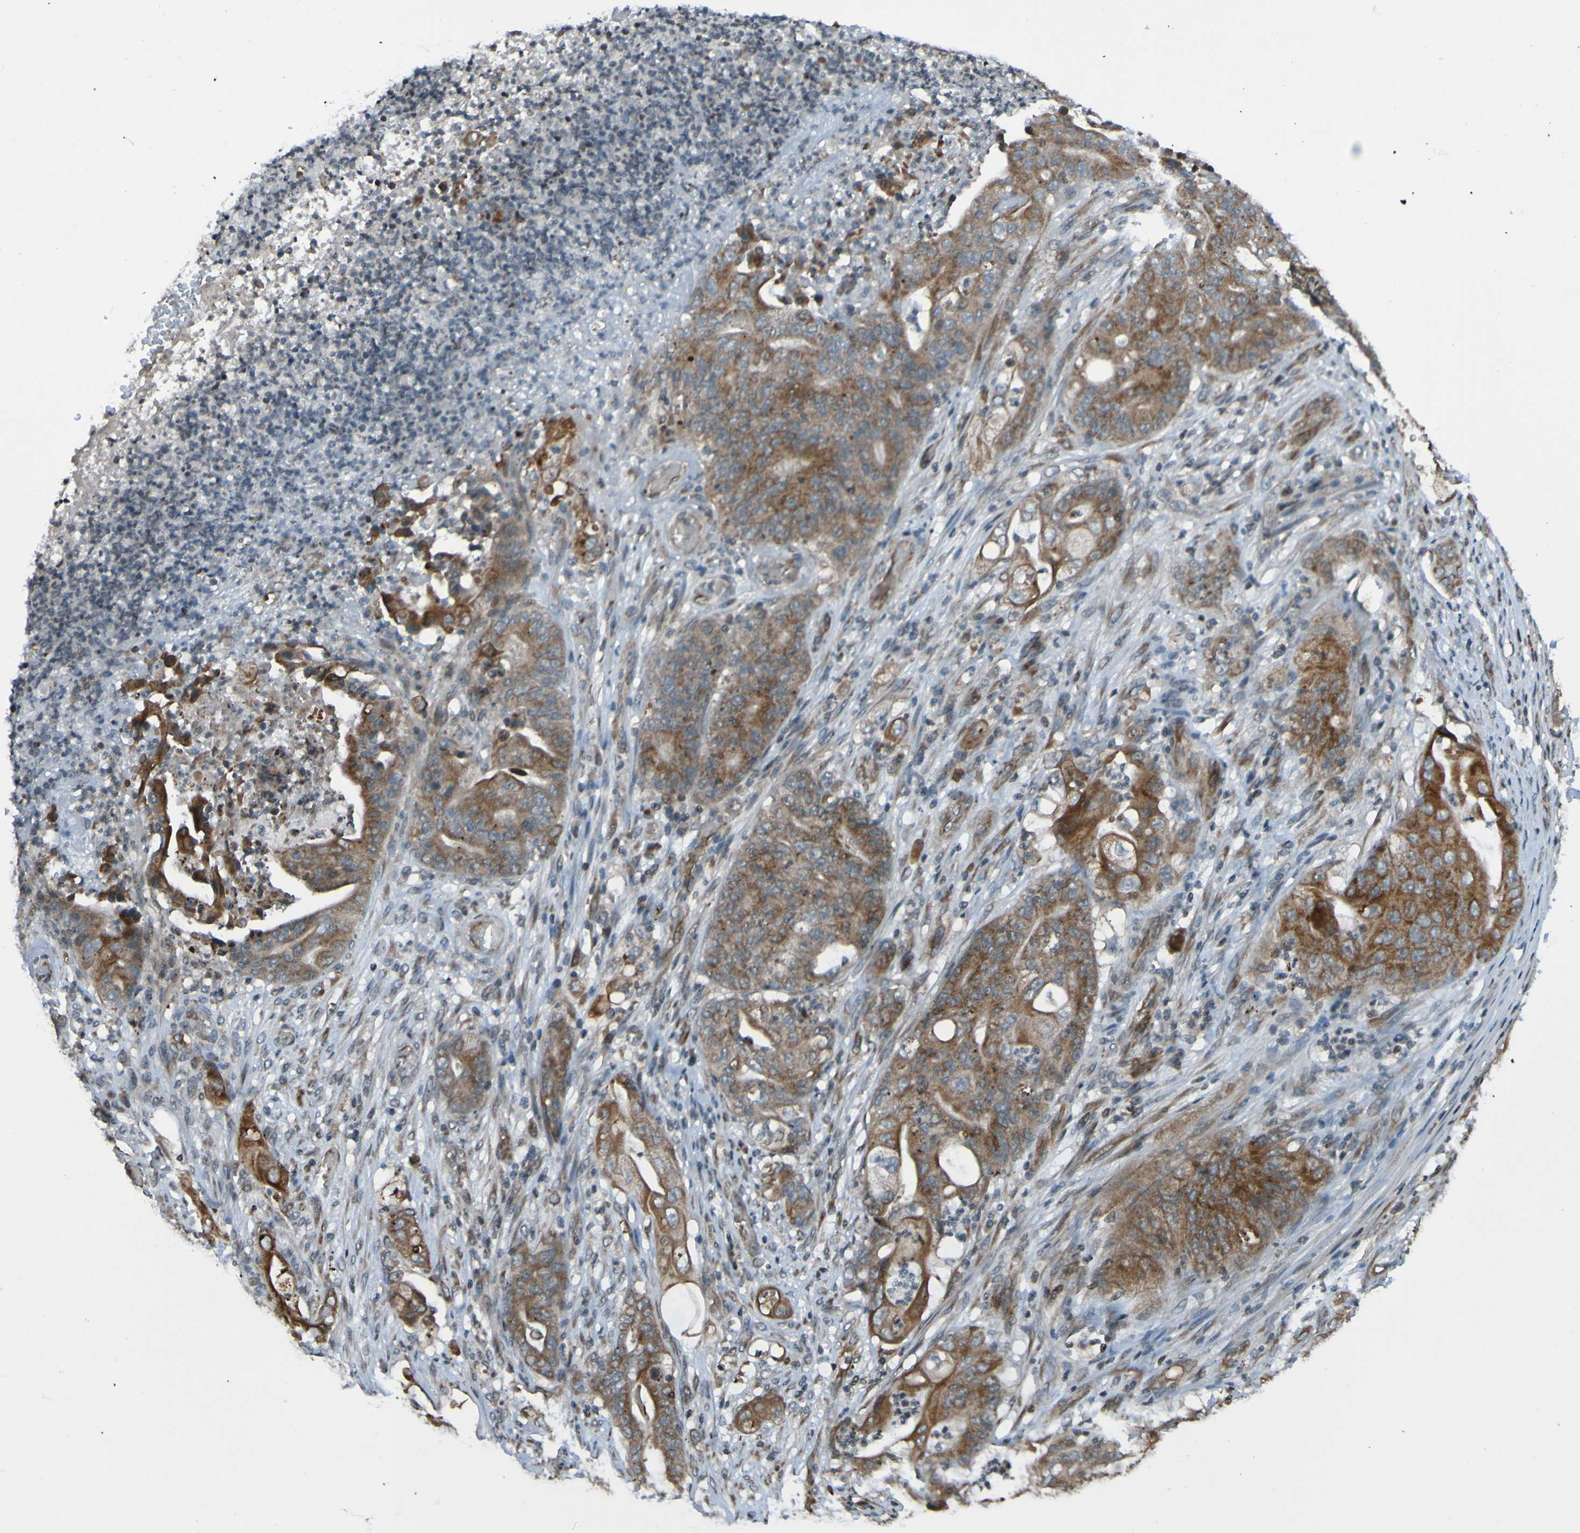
{"staining": {"intensity": "moderate", "quantity": ">75%", "location": "cytoplasmic/membranous"}, "tissue": "stomach cancer", "cell_type": "Tumor cells", "image_type": "cancer", "snomed": [{"axis": "morphology", "description": "Adenocarcinoma, NOS"}, {"axis": "topography", "description": "Stomach"}], "caption": "Immunohistochemistry micrograph of human stomach cancer stained for a protein (brown), which reveals medium levels of moderate cytoplasmic/membranous positivity in about >75% of tumor cells.", "gene": "UNG", "patient": {"sex": "female", "age": 73}}